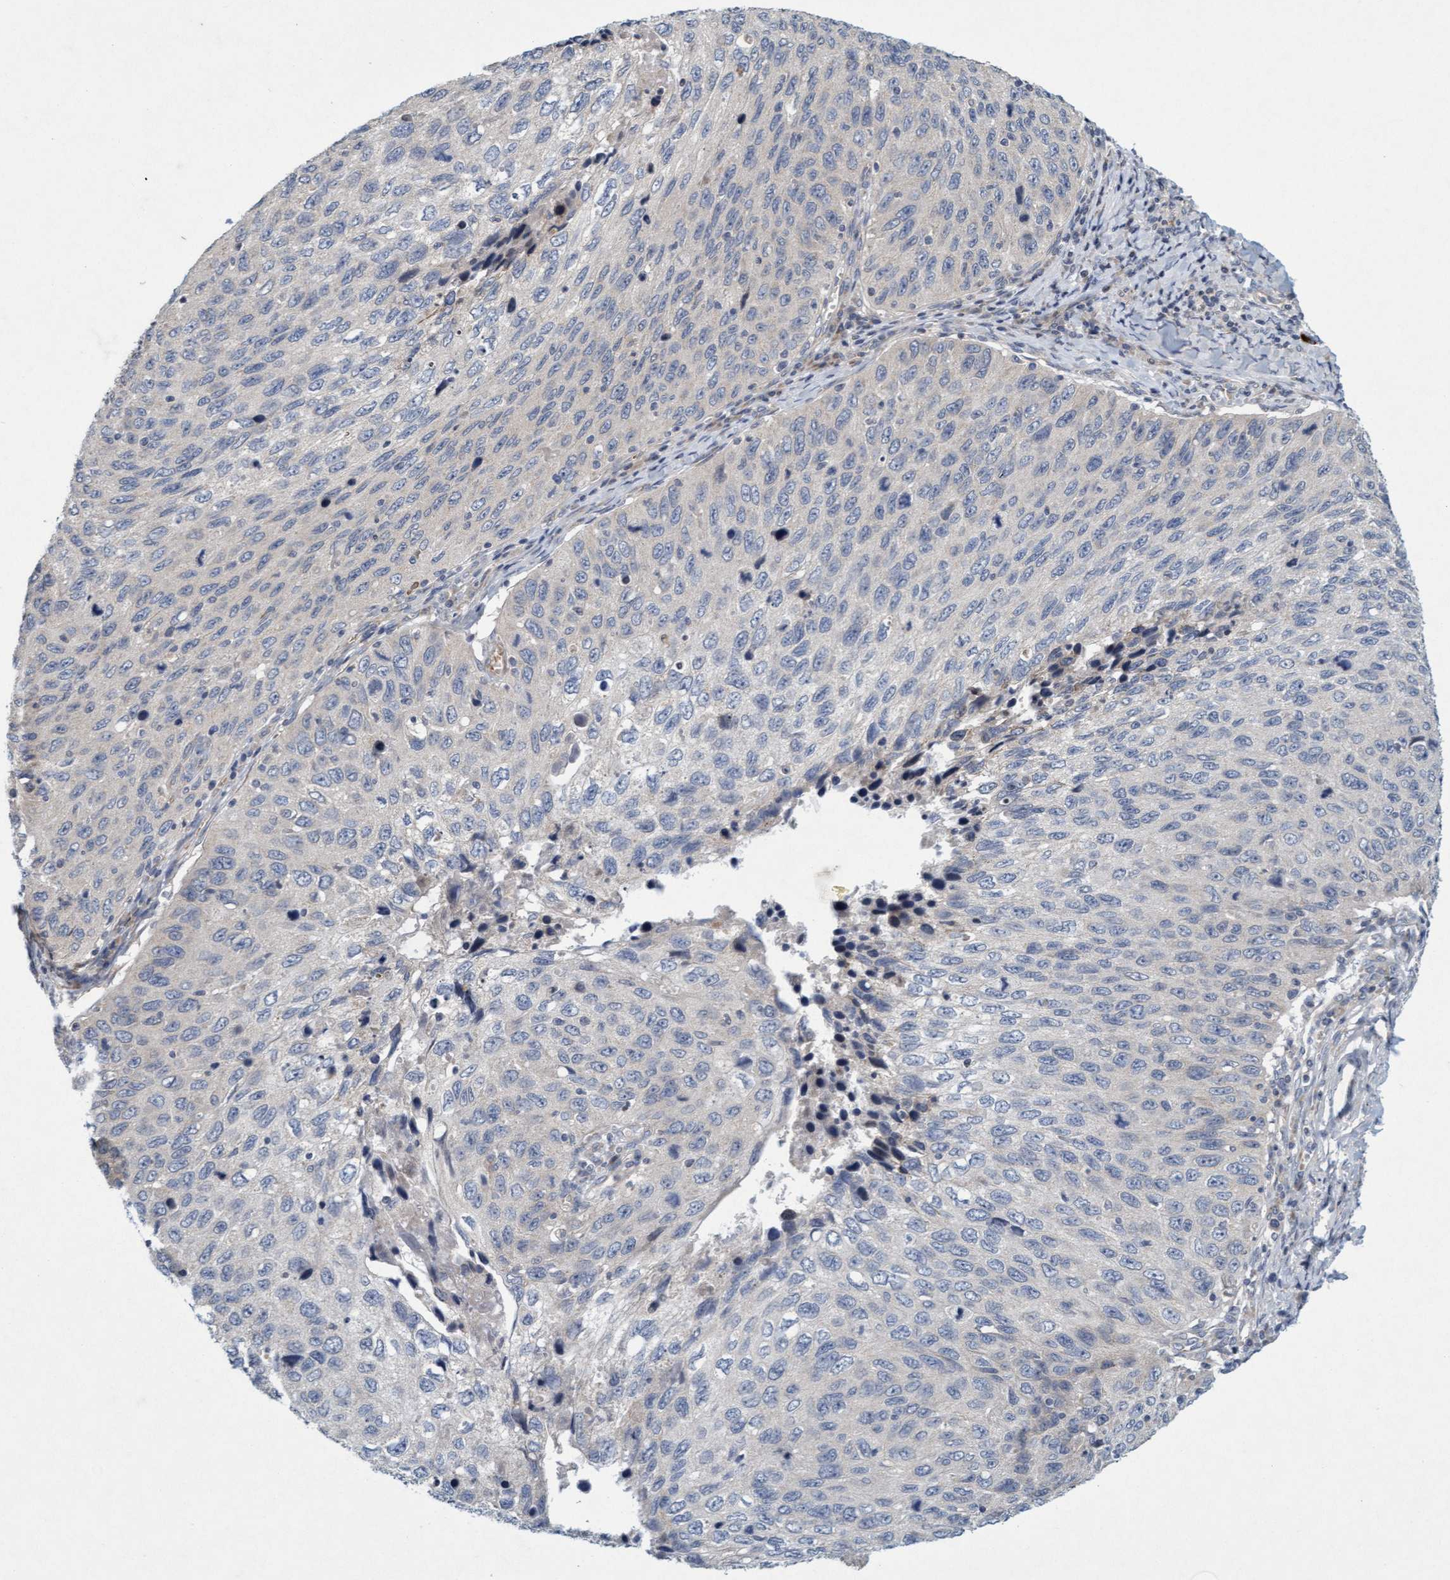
{"staining": {"intensity": "negative", "quantity": "none", "location": "none"}, "tissue": "cervical cancer", "cell_type": "Tumor cells", "image_type": "cancer", "snomed": [{"axis": "morphology", "description": "Squamous cell carcinoma, NOS"}, {"axis": "topography", "description": "Cervix"}], "caption": "Squamous cell carcinoma (cervical) was stained to show a protein in brown. There is no significant positivity in tumor cells. (Brightfield microscopy of DAB (3,3'-diaminobenzidine) IHC at high magnification).", "gene": "DDHD2", "patient": {"sex": "female", "age": 53}}